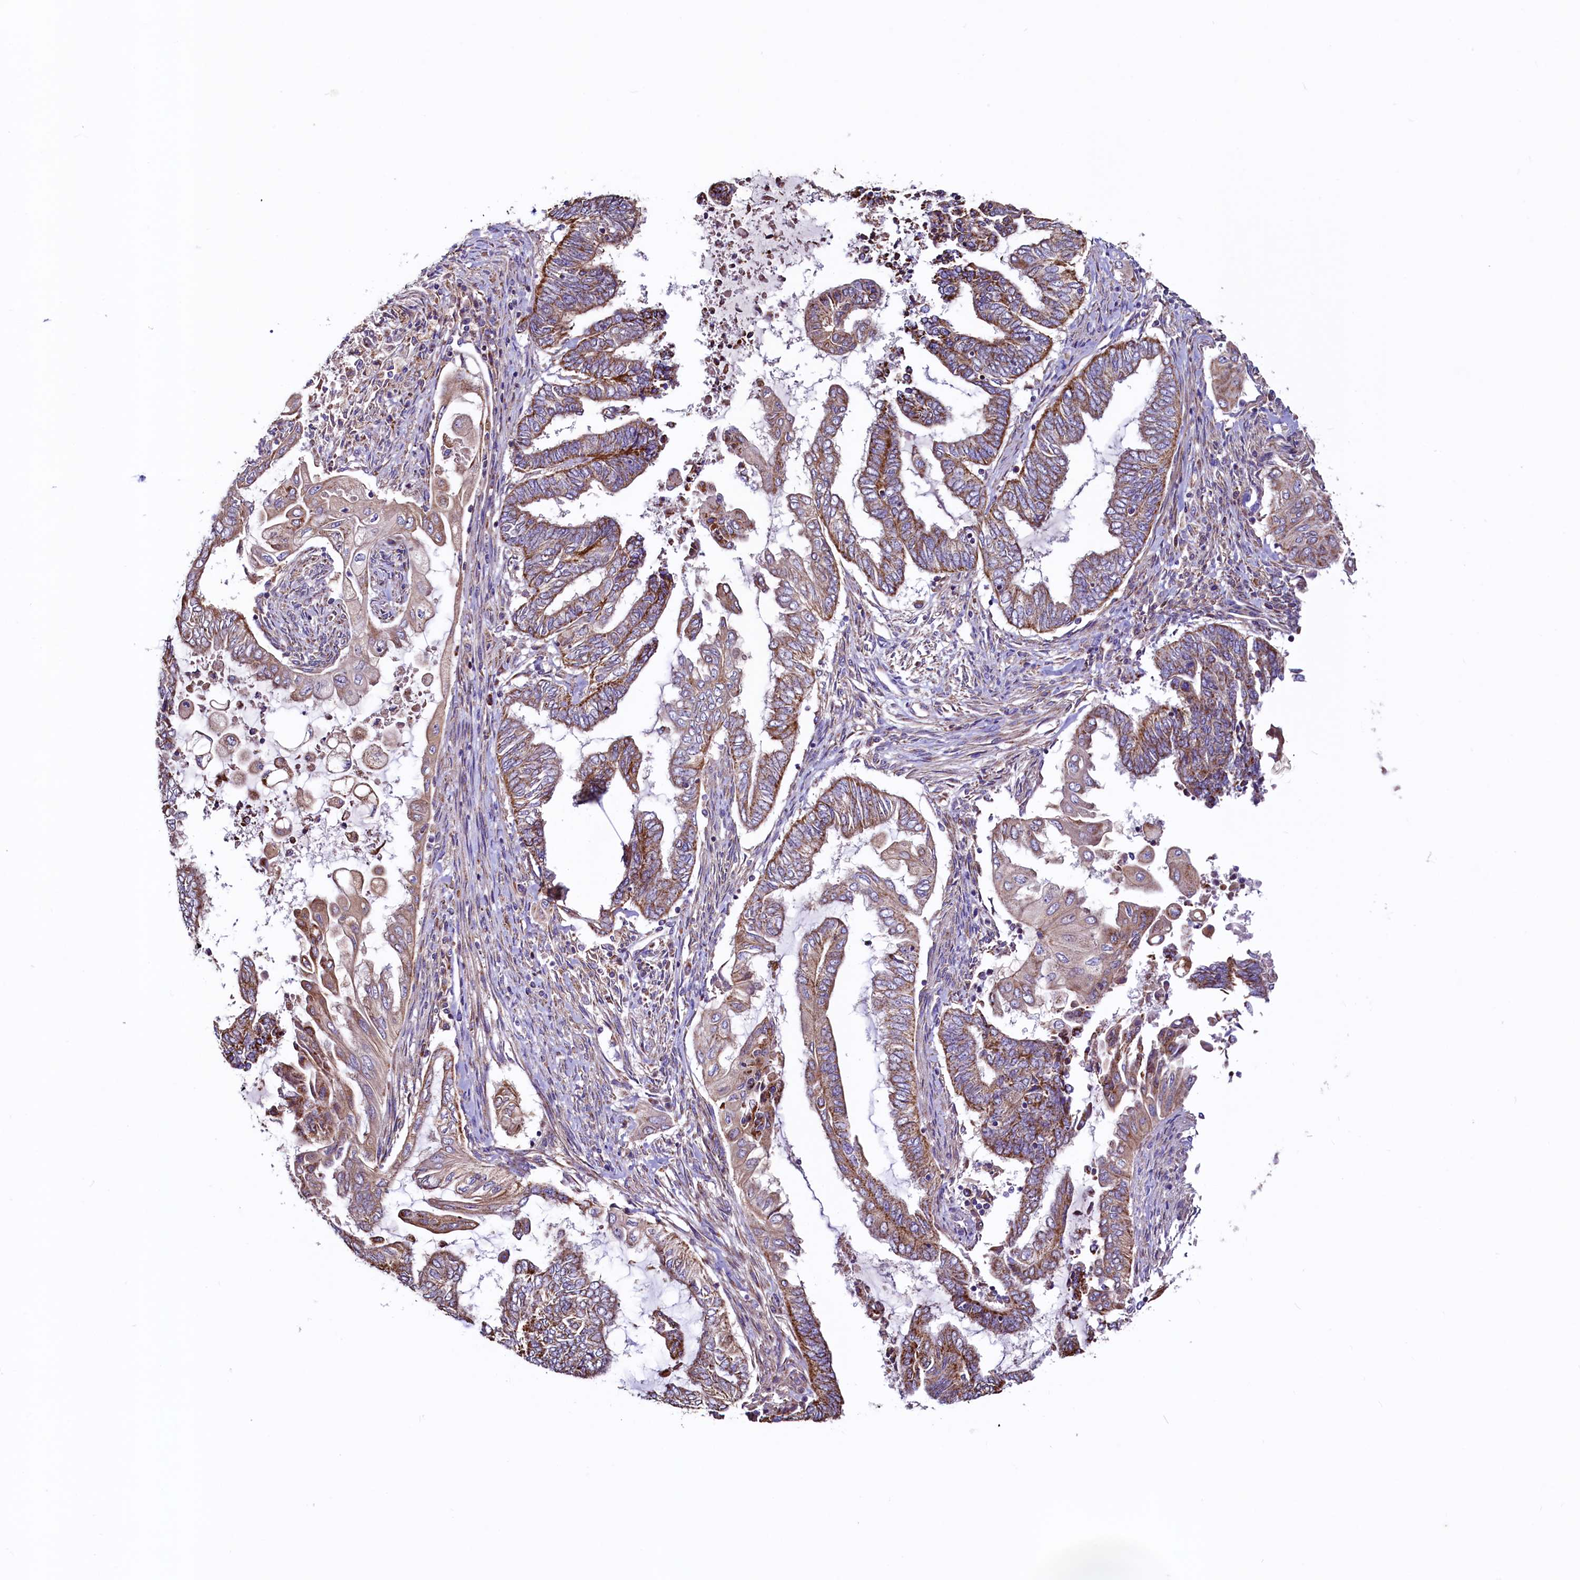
{"staining": {"intensity": "moderate", "quantity": ">75%", "location": "cytoplasmic/membranous"}, "tissue": "endometrial cancer", "cell_type": "Tumor cells", "image_type": "cancer", "snomed": [{"axis": "morphology", "description": "Adenocarcinoma, NOS"}, {"axis": "topography", "description": "Uterus"}, {"axis": "topography", "description": "Endometrium"}], "caption": "This is an image of immunohistochemistry staining of adenocarcinoma (endometrial), which shows moderate staining in the cytoplasmic/membranous of tumor cells.", "gene": "STARD5", "patient": {"sex": "female", "age": 70}}